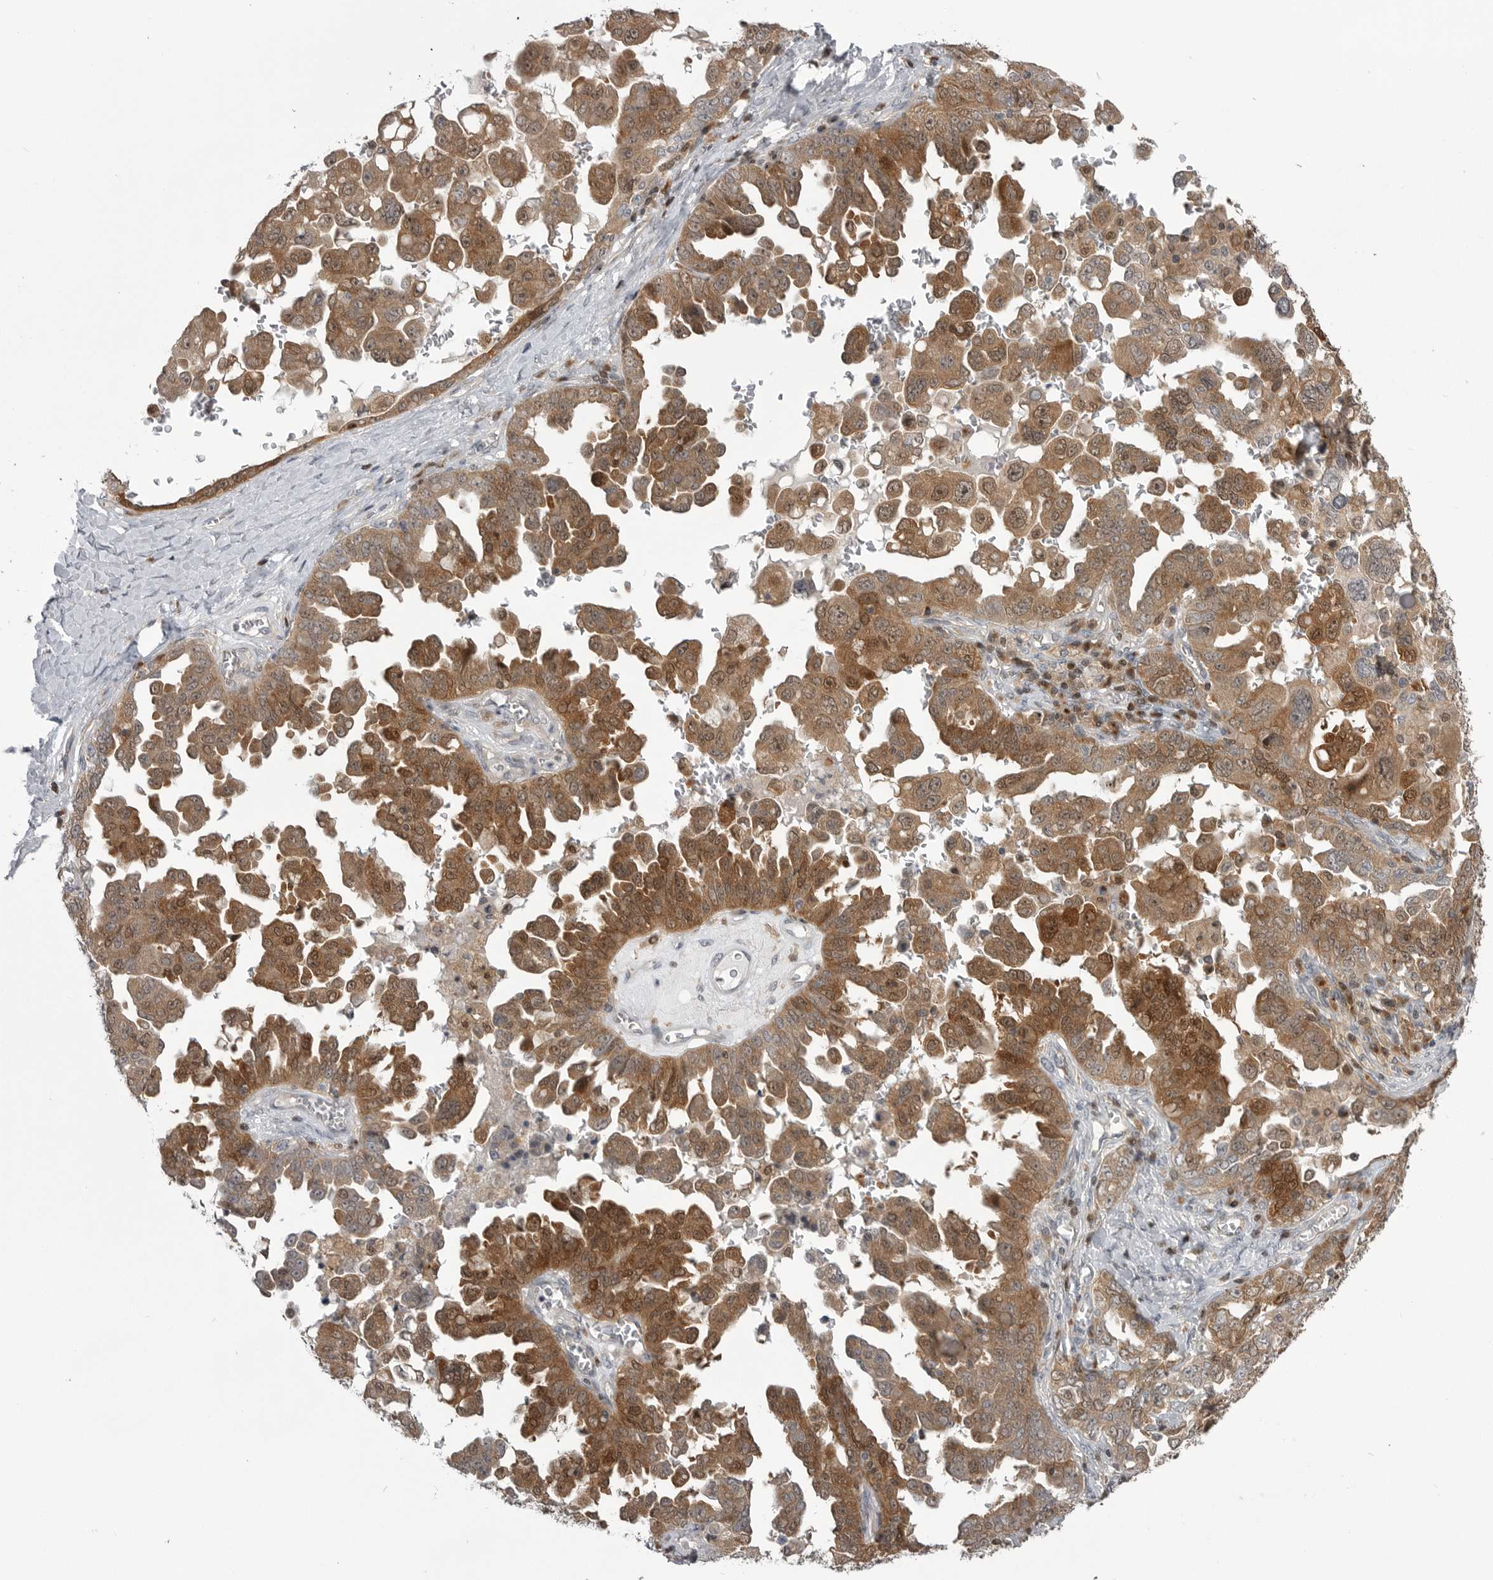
{"staining": {"intensity": "moderate", "quantity": ">75%", "location": "cytoplasmic/membranous,nuclear"}, "tissue": "ovarian cancer", "cell_type": "Tumor cells", "image_type": "cancer", "snomed": [{"axis": "morphology", "description": "Carcinoma, endometroid"}, {"axis": "topography", "description": "Ovary"}], "caption": "This image reveals immunohistochemistry (IHC) staining of human ovarian endometroid carcinoma, with medium moderate cytoplasmic/membranous and nuclear staining in approximately >75% of tumor cells.", "gene": "MAPK13", "patient": {"sex": "female", "age": 62}}